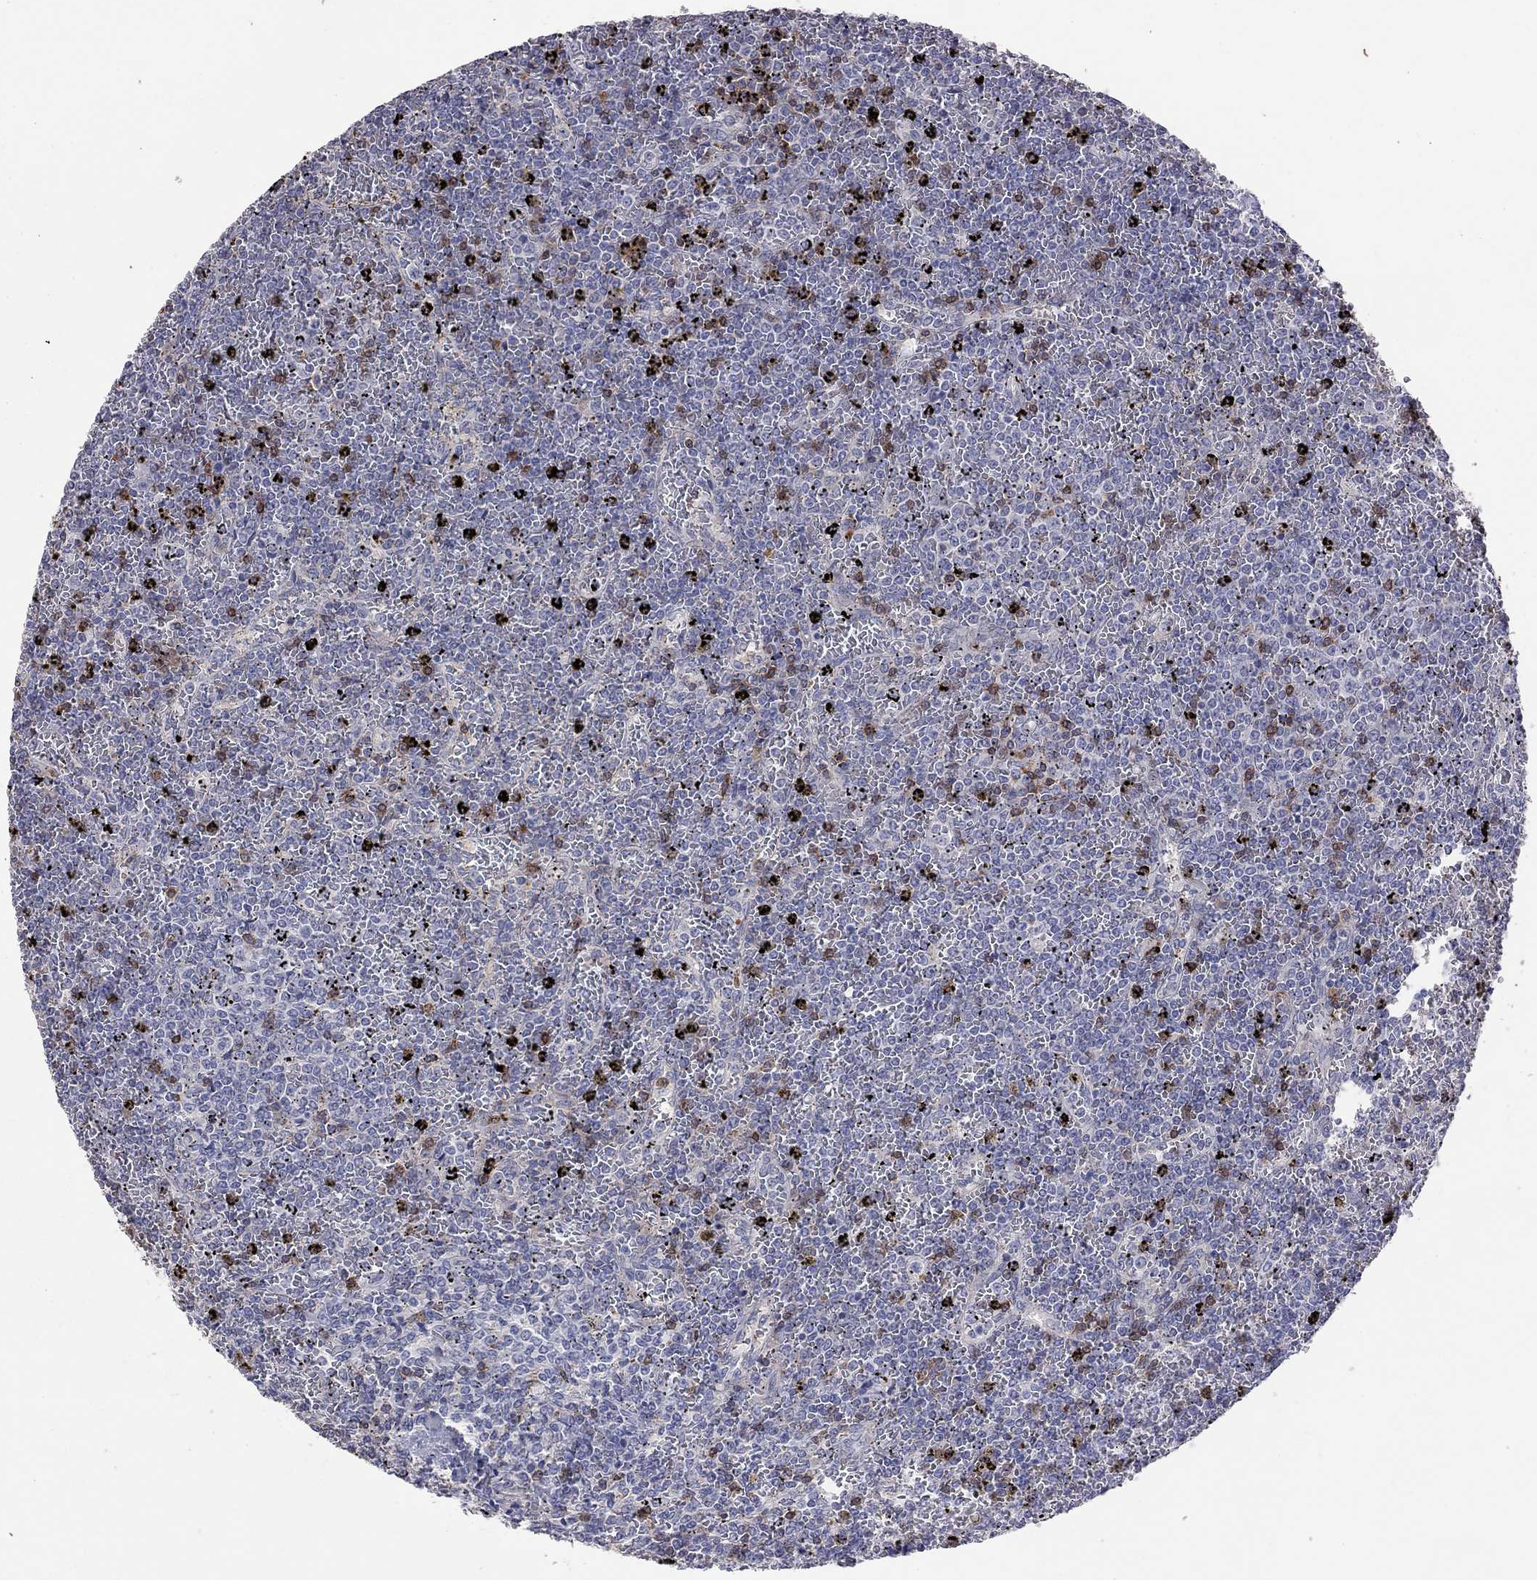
{"staining": {"intensity": "negative", "quantity": "none", "location": "none"}, "tissue": "lymphoma", "cell_type": "Tumor cells", "image_type": "cancer", "snomed": [{"axis": "morphology", "description": "Malignant lymphoma, non-Hodgkin's type, Low grade"}, {"axis": "topography", "description": "Spleen"}], "caption": "A photomicrograph of malignant lymphoma, non-Hodgkin's type (low-grade) stained for a protein demonstrates no brown staining in tumor cells.", "gene": "IPCEF1", "patient": {"sex": "female", "age": 77}}